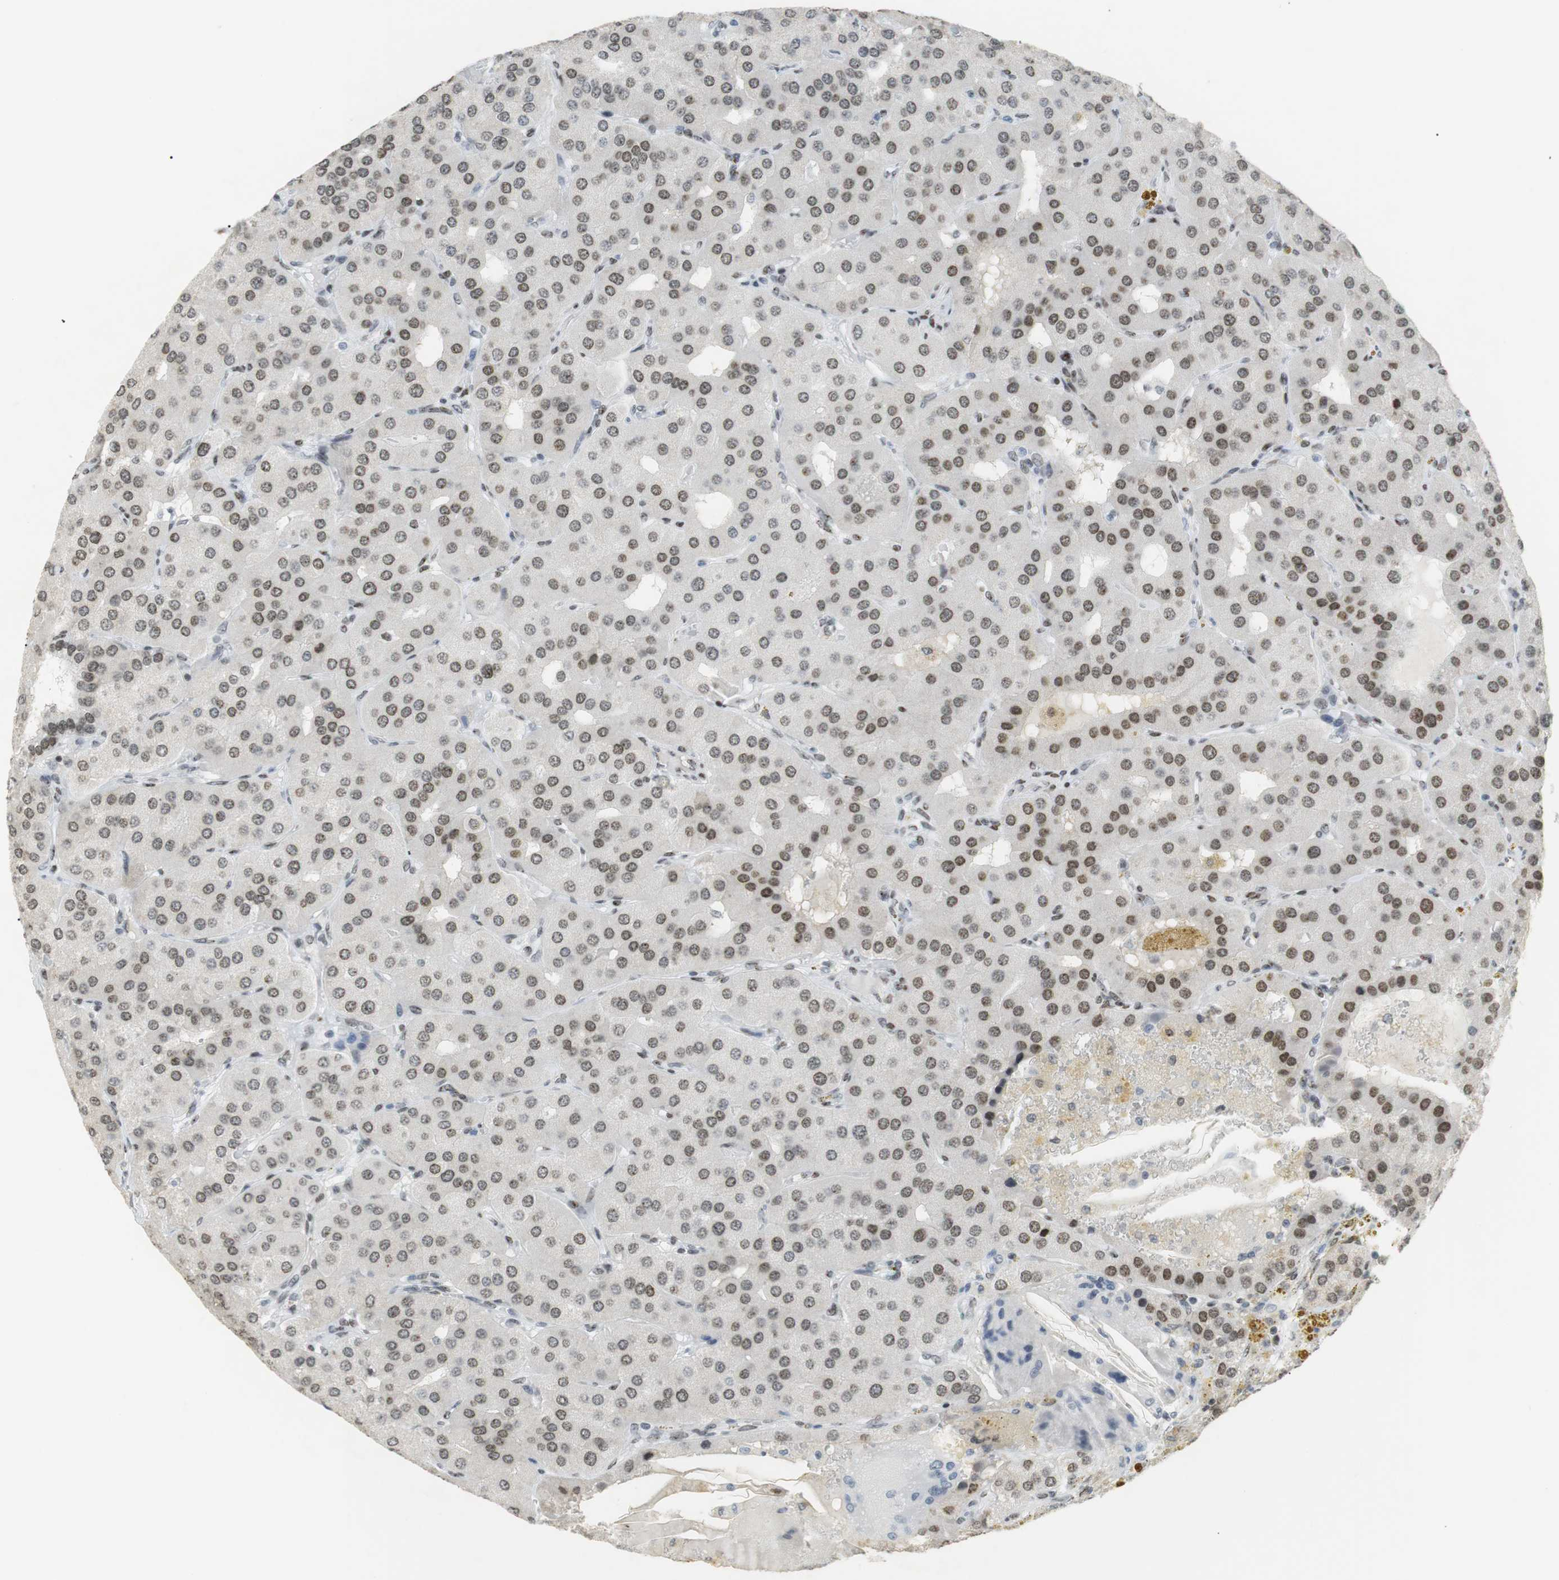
{"staining": {"intensity": "moderate", "quantity": ">75%", "location": "nuclear"}, "tissue": "parathyroid gland", "cell_type": "Glandular cells", "image_type": "normal", "snomed": [{"axis": "morphology", "description": "Normal tissue, NOS"}, {"axis": "morphology", "description": "Adenoma, NOS"}, {"axis": "topography", "description": "Parathyroid gland"}], "caption": "Protein analysis of benign parathyroid gland exhibits moderate nuclear staining in about >75% of glandular cells.", "gene": "BMI1", "patient": {"sex": "female", "age": 86}}